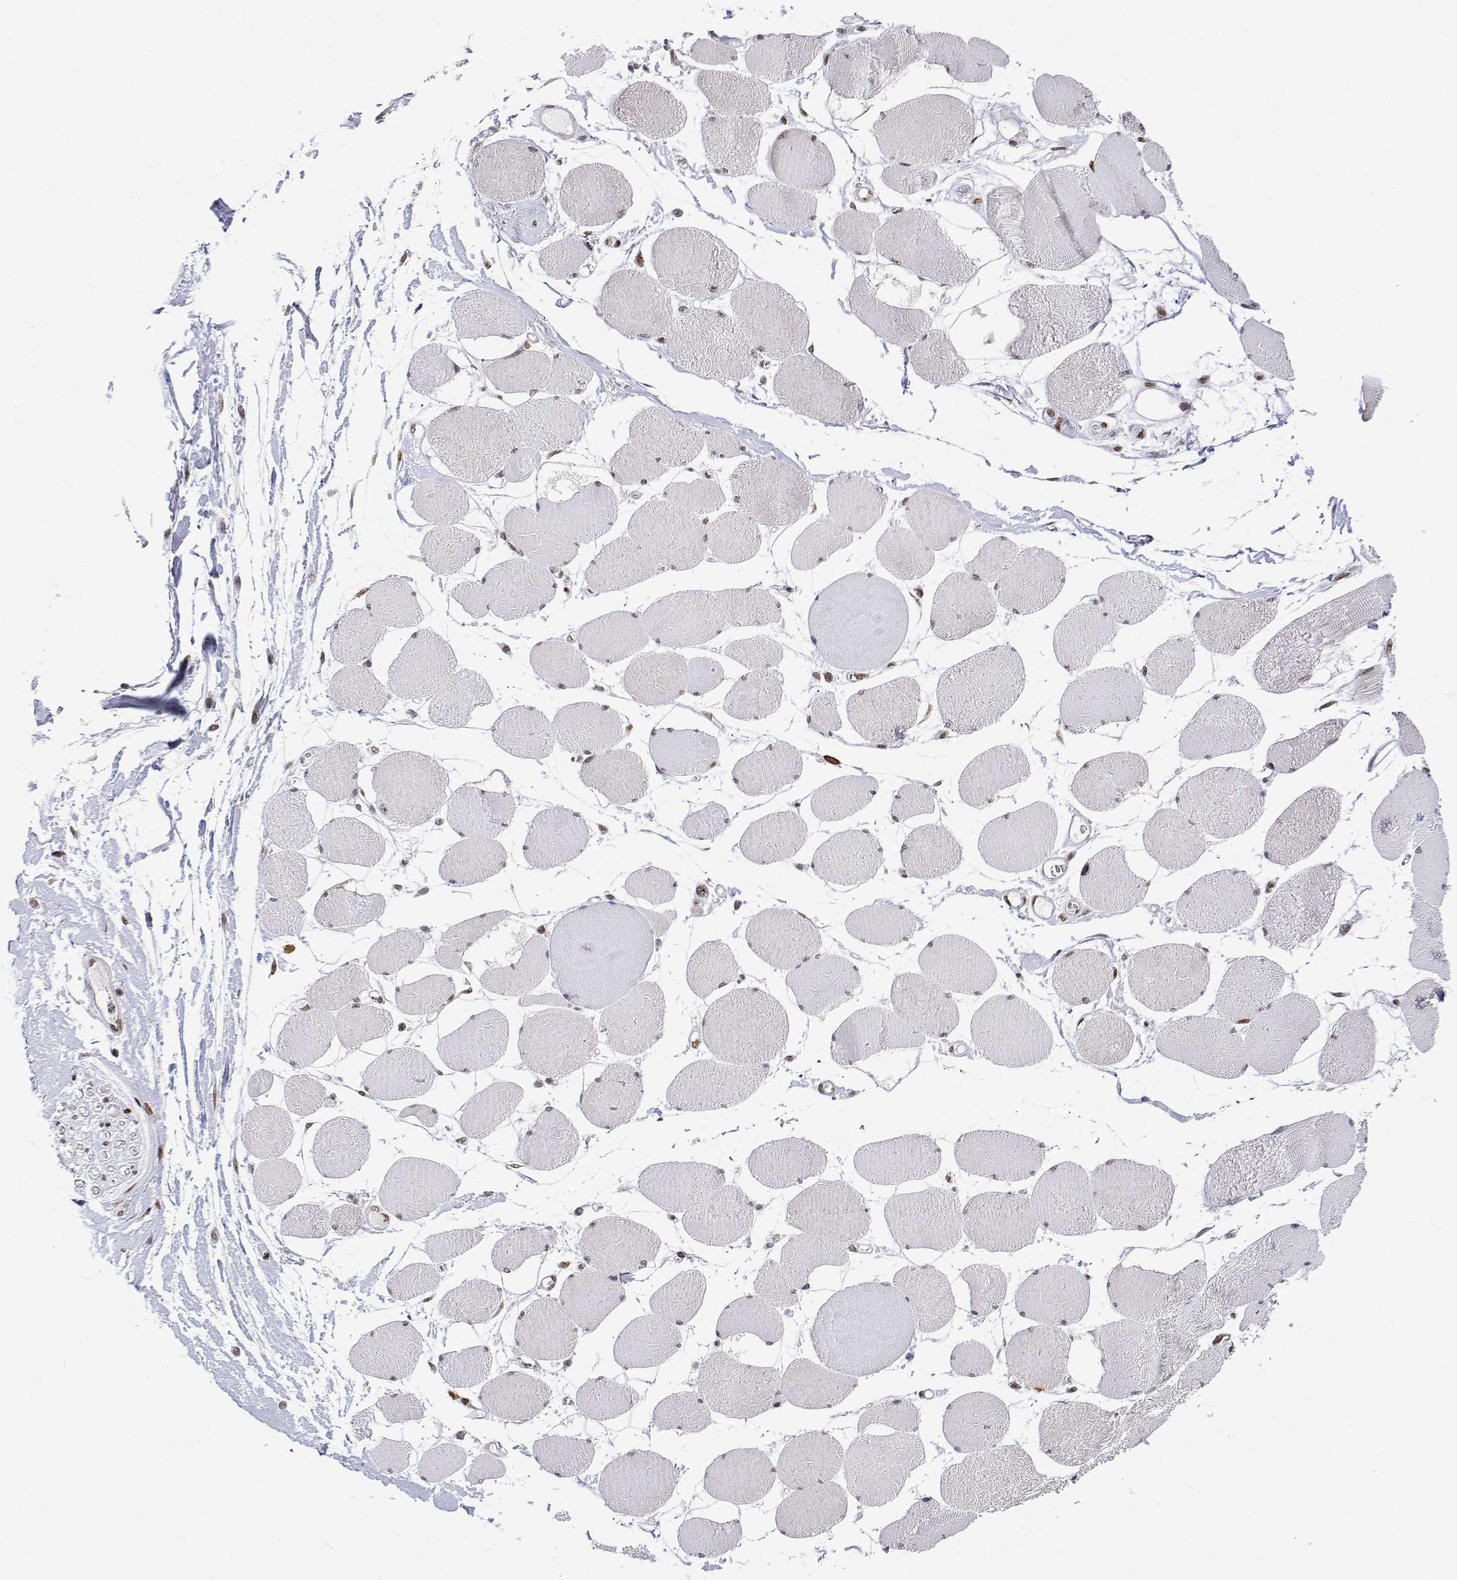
{"staining": {"intensity": "moderate", "quantity": ">75%", "location": "nuclear"}, "tissue": "skeletal muscle", "cell_type": "Myocytes", "image_type": "normal", "snomed": [{"axis": "morphology", "description": "Normal tissue, NOS"}, {"axis": "topography", "description": "Skeletal muscle"}], "caption": "Immunohistochemical staining of benign skeletal muscle shows moderate nuclear protein positivity in about >75% of myocytes.", "gene": "XPC", "patient": {"sex": "female", "age": 75}}